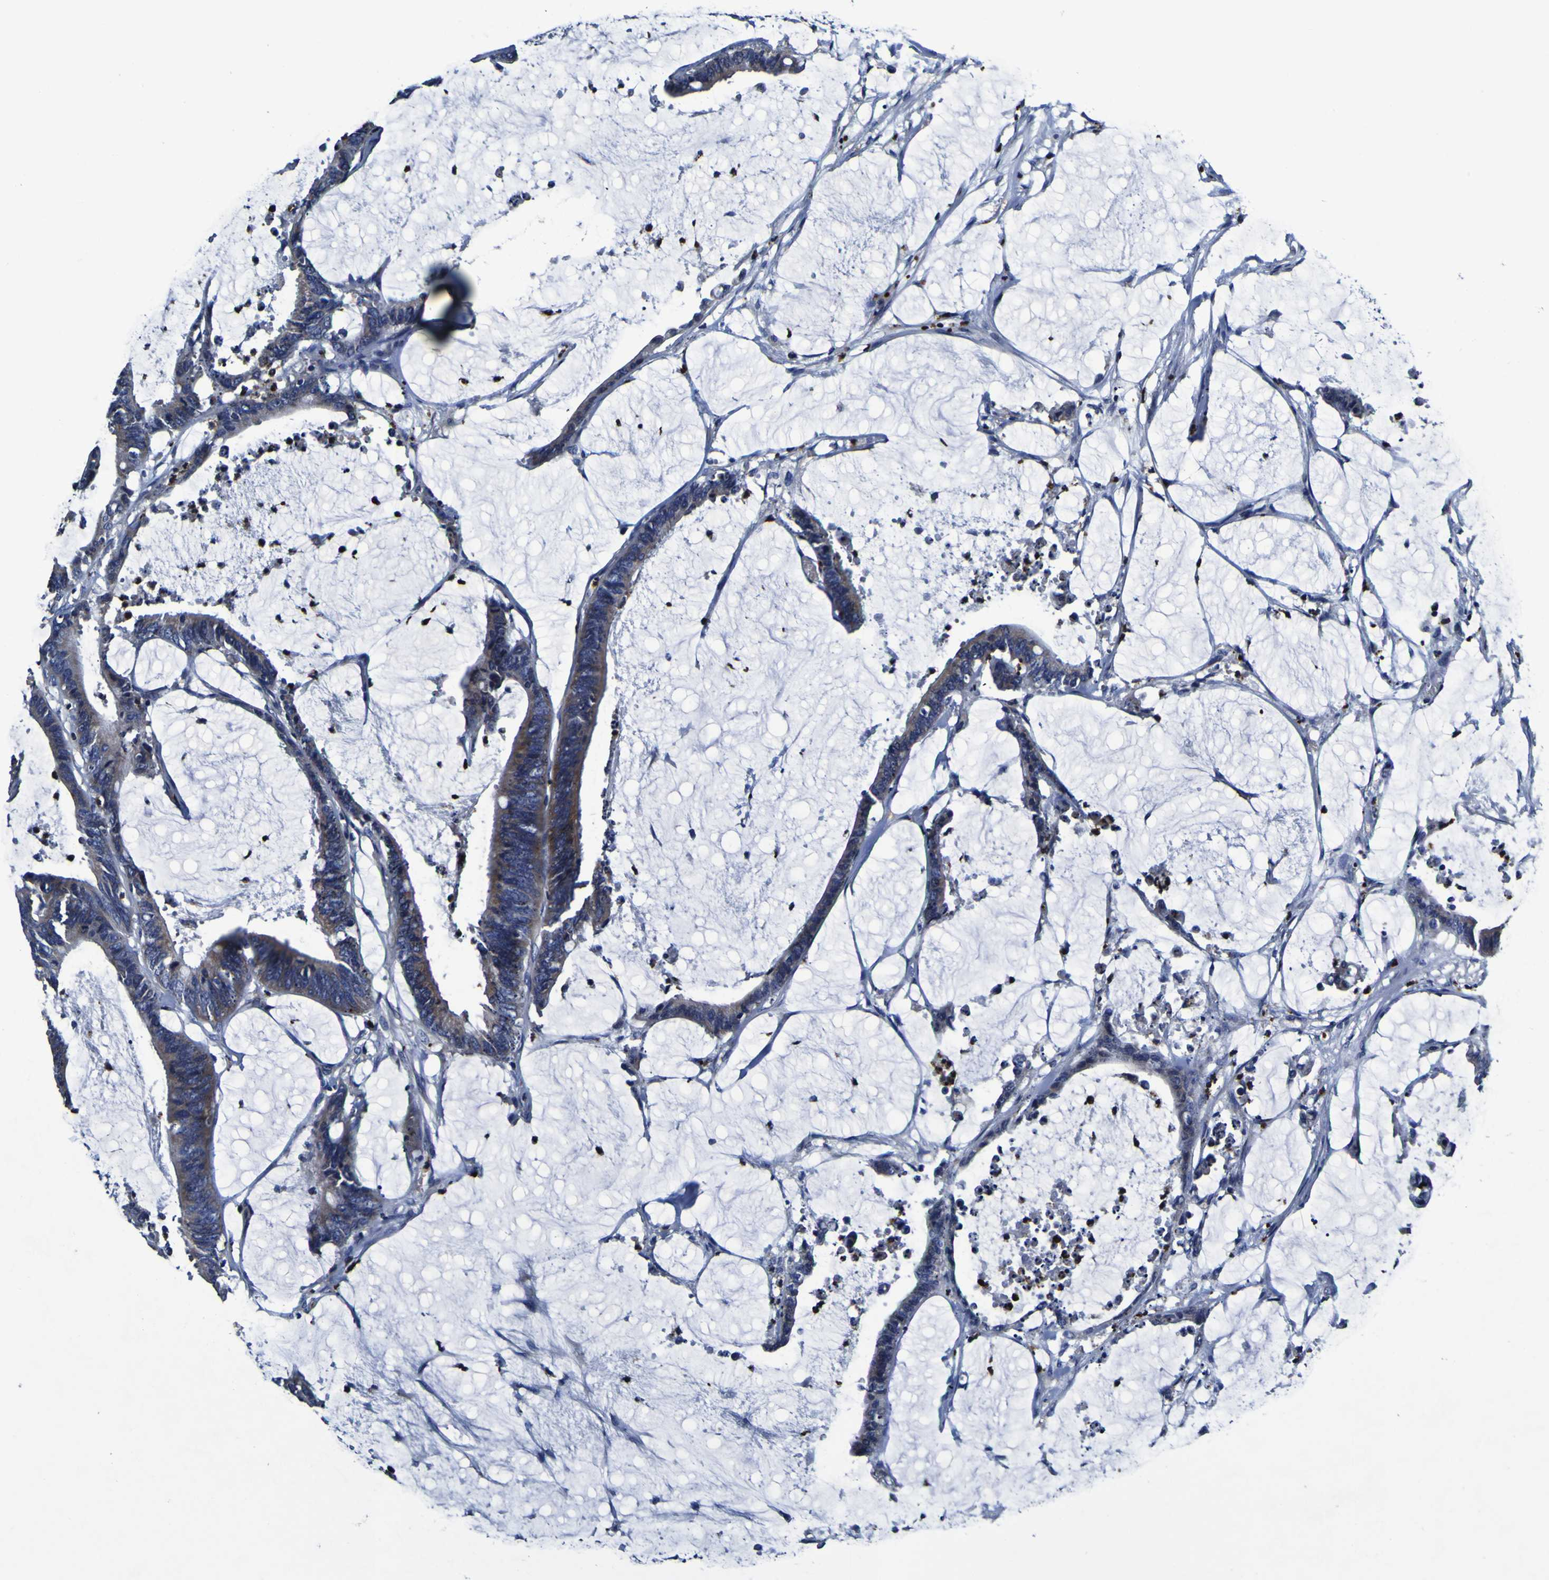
{"staining": {"intensity": "negative", "quantity": "none", "location": "none"}, "tissue": "colorectal cancer", "cell_type": "Tumor cells", "image_type": "cancer", "snomed": [{"axis": "morphology", "description": "Adenocarcinoma, NOS"}, {"axis": "topography", "description": "Rectum"}], "caption": "Immunohistochemistry (IHC) of human colorectal cancer demonstrates no expression in tumor cells.", "gene": "PANK4", "patient": {"sex": "female", "age": 66}}